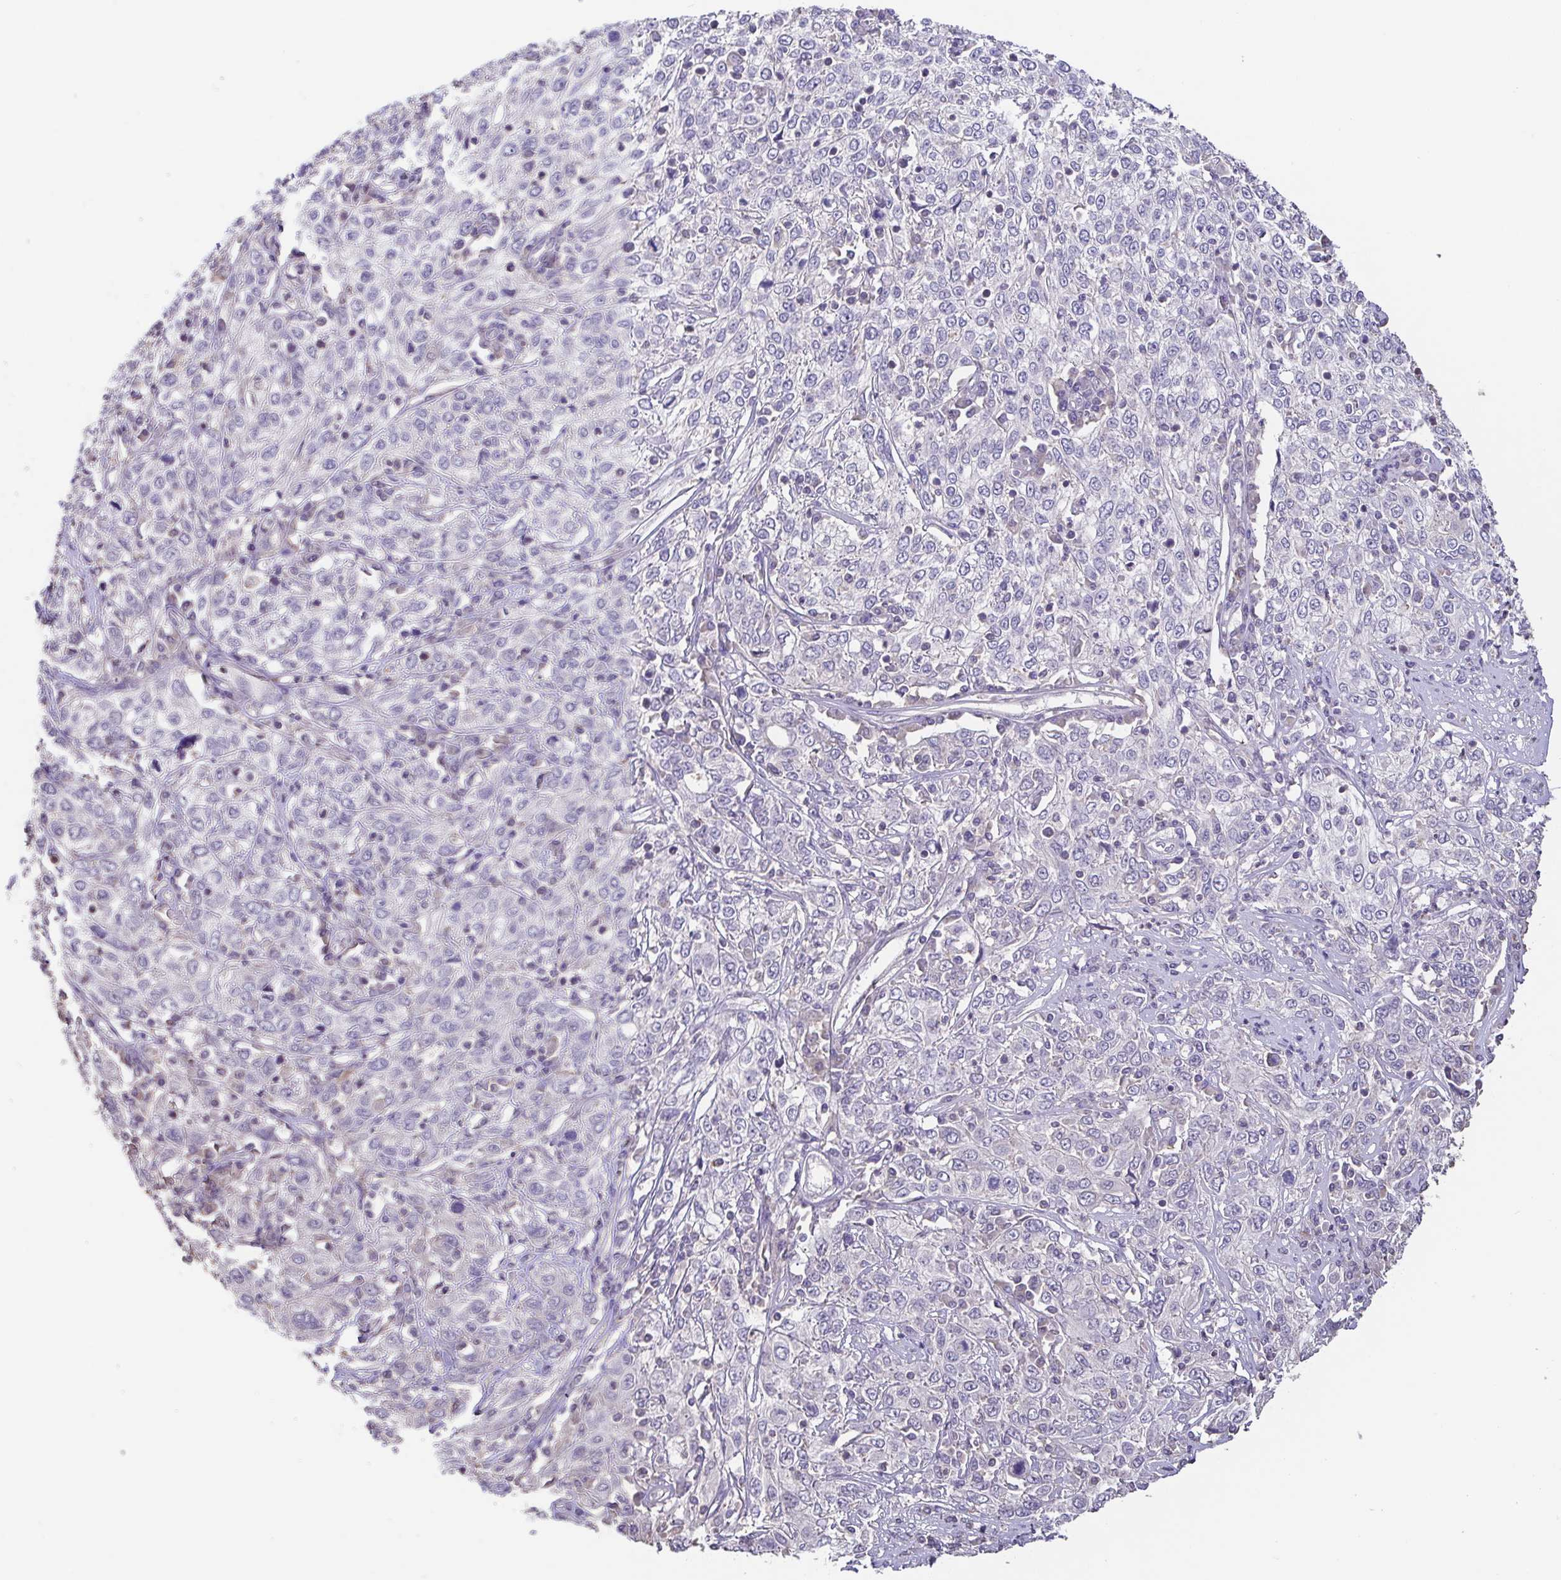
{"staining": {"intensity": "negative", "quantity": "none", "location": "none"}, "tissue": "cervical cancer", "cell_type": "Tumor cells", "image_type": "cancer", "snomed": [{"axis": "morphology", "description": "Squamous cell carcinoma, NOS"}, {"axis": "topography", "description": "Cervix"}], "caption": "Immunohistochemical staining of cervical cancer reveals no significant positivity in tumor cells.", "gene": "ACTRT2", "patient": {"sex": "female", "age": 46}}